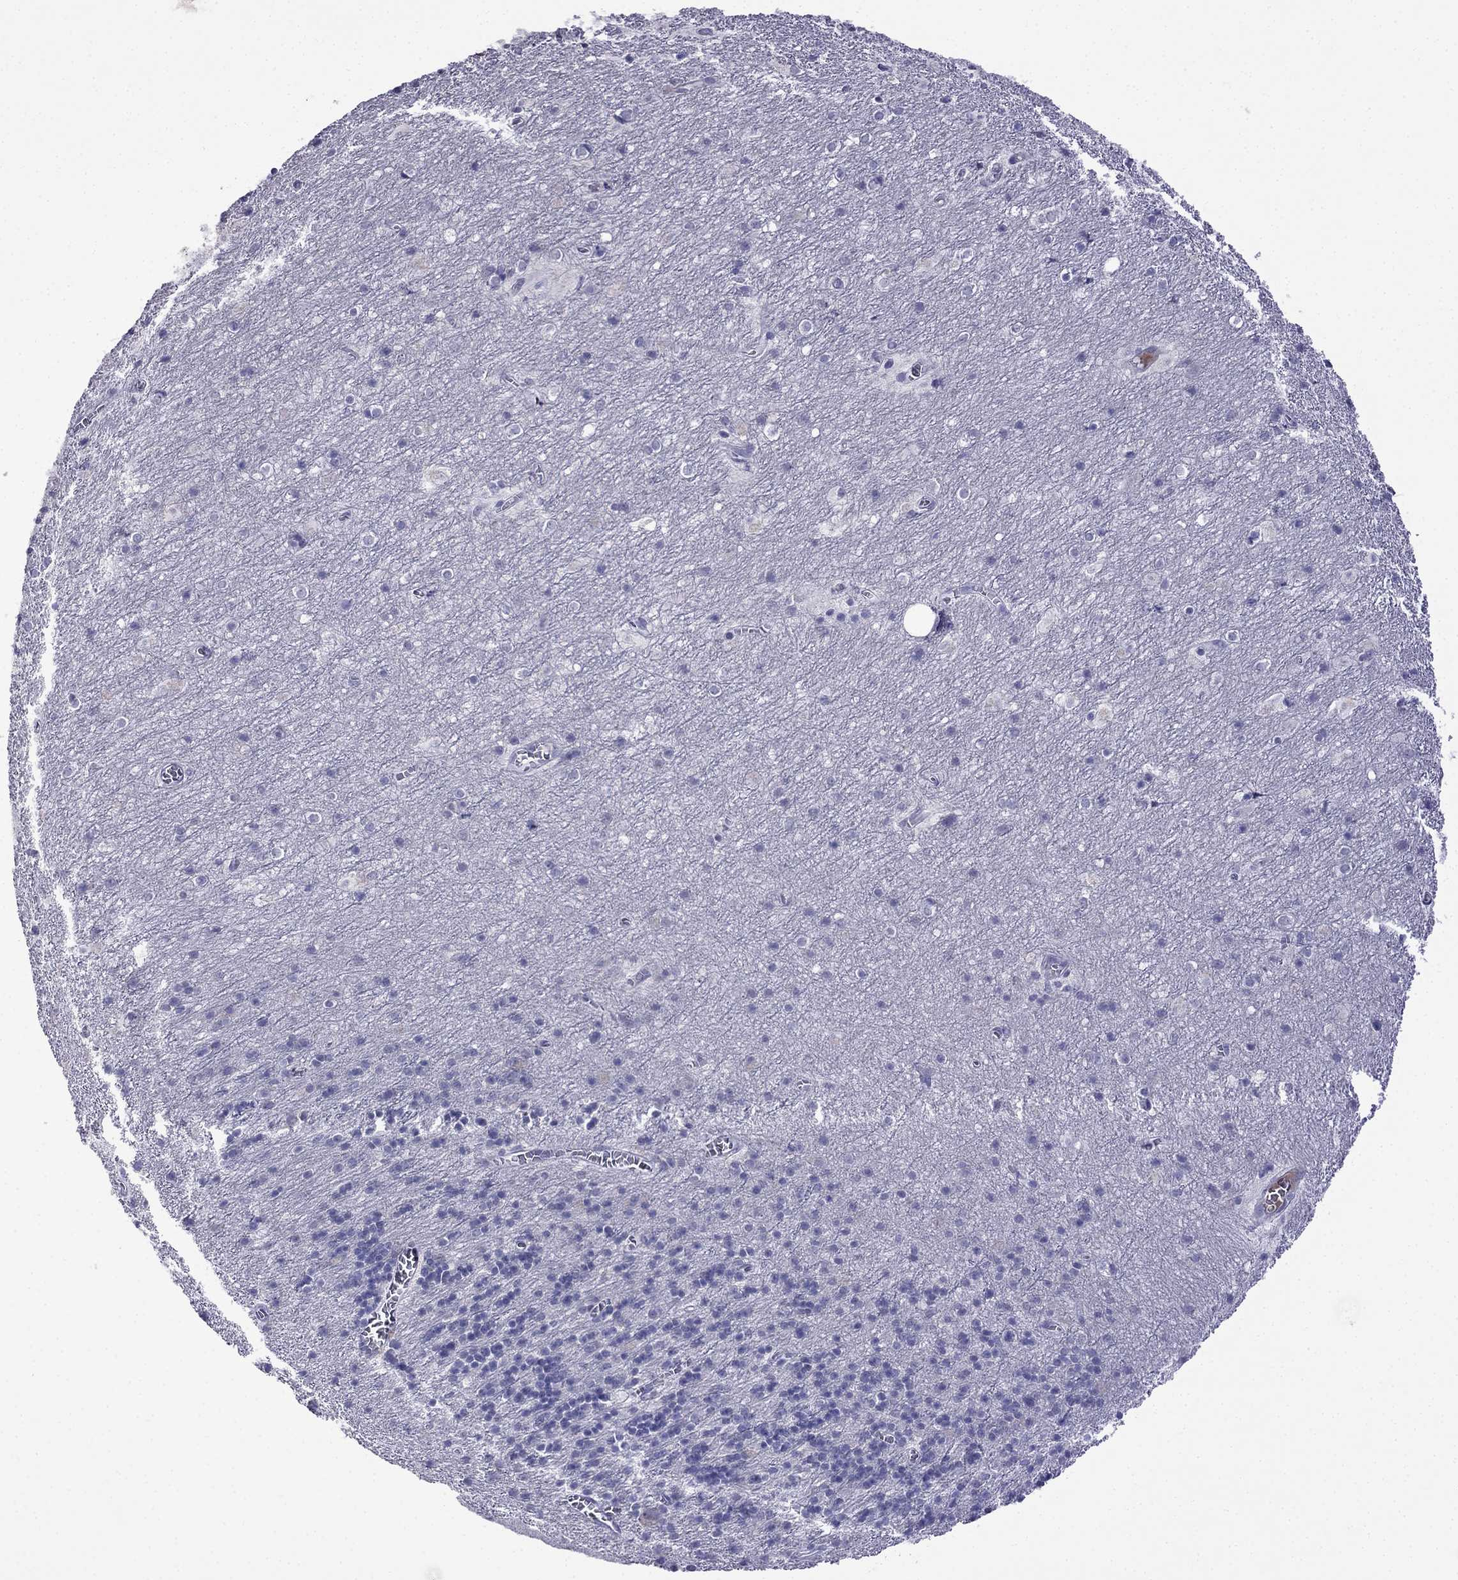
{"staining": {"intensity": "negative", "quantity": "none", "location": "none"}, "tissue": "cerebellum", "cell_type": "Cells in granular layer", "image_type": "normal", "snomed": [{"axis": "morphology", "description": "Normal tissue, NOS"}, {"axis": "topography", "description": "Cerebellum"}], "caption": "DAB immunohistochemical staining of unremarkable cerebellum shows no significant staining in cells in granular layer. Brightfield microscopy of immunohistochemistry (IHC) stained with DAB (3,3'-diaminobenzidine) (brown) and hematoxylin (blue), captured at high magnification.", "gene": "CDHR4", "patient": {"sex": "male", "age": 70}}